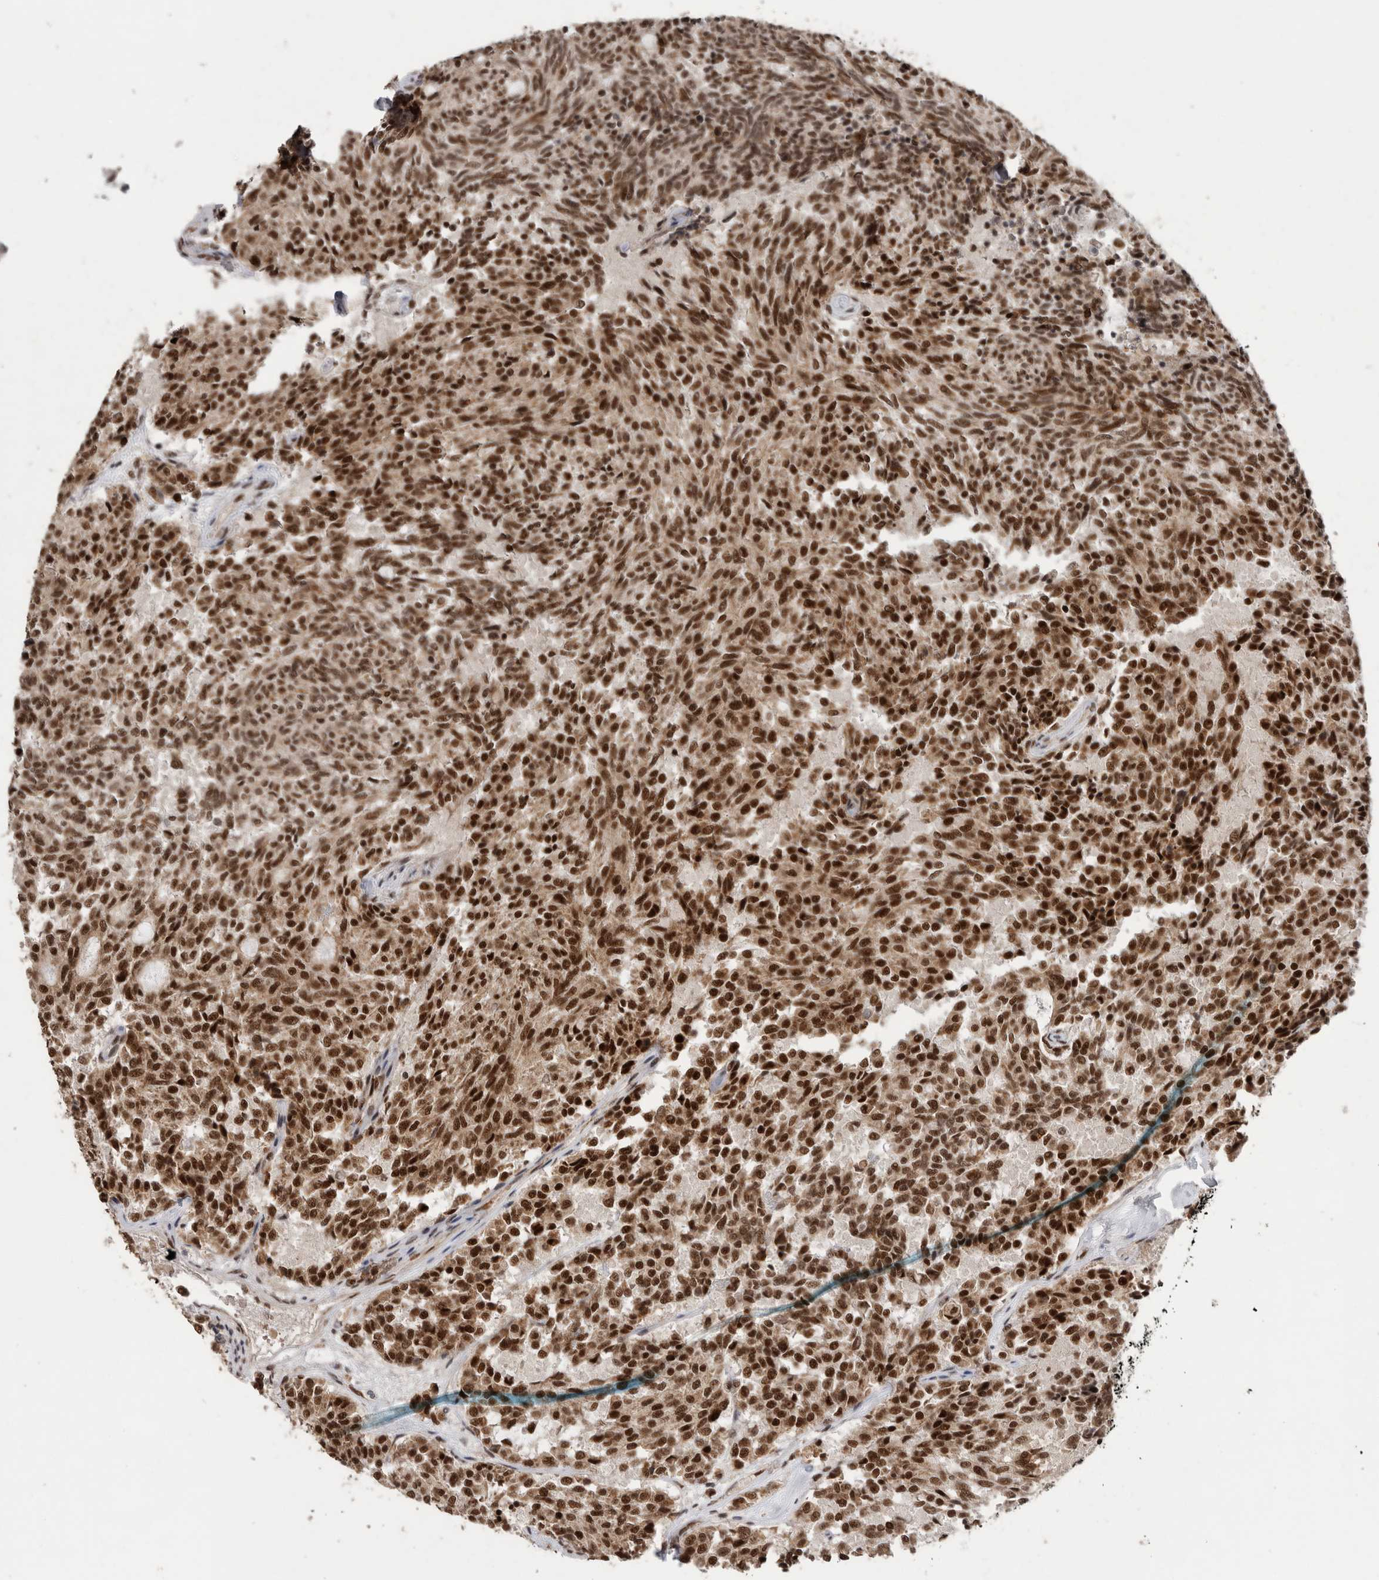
{"staining": {"intensity": "strong", "quantity": ">75%", "location": "cytoplasmic/membranous,nuclear"}, "tissue": "carcinoid", "cell_type": "Tumor cells", "image_type": "cancer", "snomed": [{"axis": "morphology", "description": "Carcinoid, malignant, NOS"}, {"axis": "topography", "description": "Pancreas"}], "caption": "This photomicrograph shows carcinoid stained with IHC to label a protein in brown. The cytoplasmic/membranous and nuclear of tumor cells show strong positivity for the protein. Nuclei are counter-stained blue.", "gene": "PPP1R10", "patient": {"sex": "female", "age": 54}}